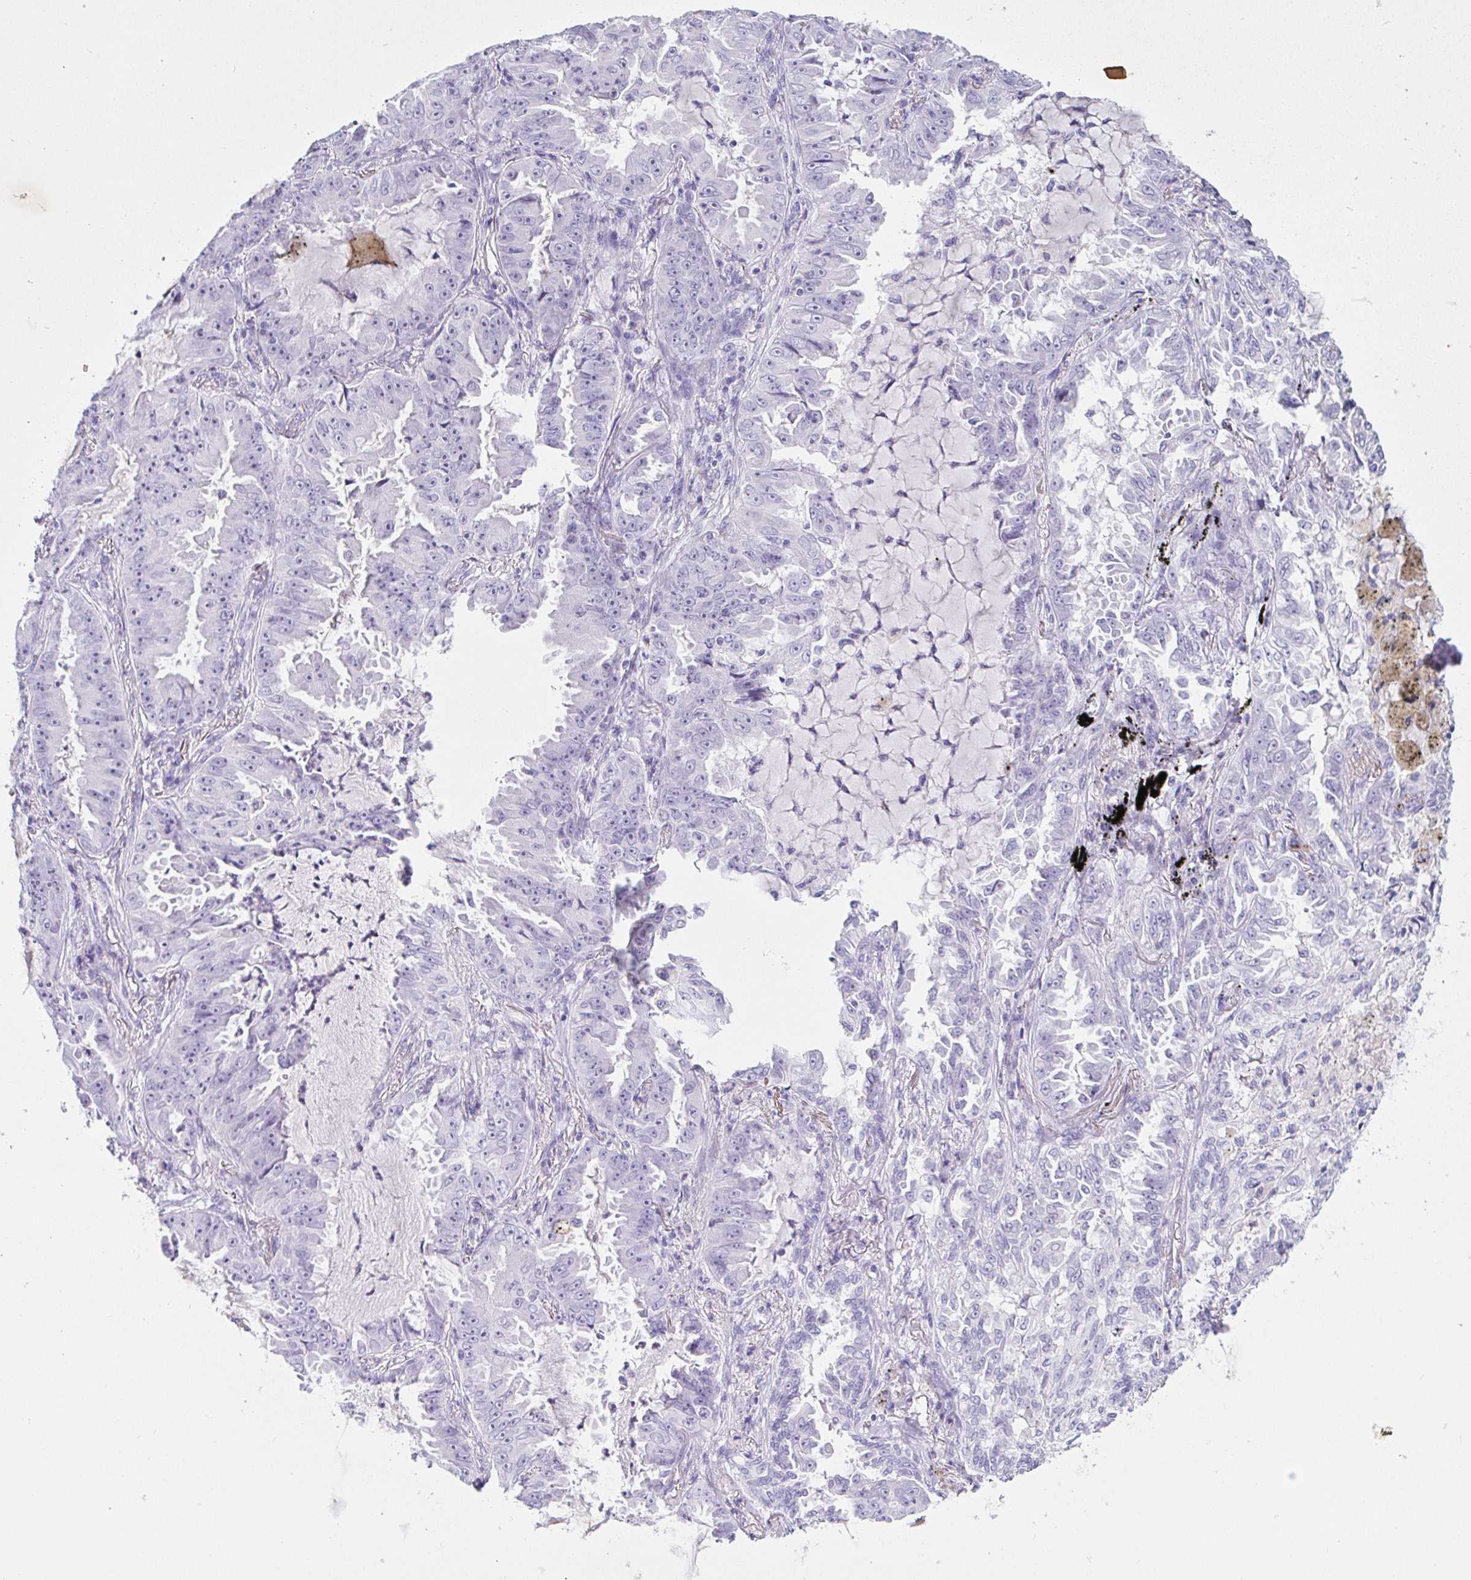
{"staining": {"intensity": "negative", "quantity": "none", "location": "none"}, "tissue": "lung cancer", "cell_type": "Tumor cells", "image_type": "cancer", "snomed": [{"axis": "morphology", "description": "Adenocarcinoma, NOS"}, {"axis": "topography", "description": "Lung"}], "caption": "Immunohistochemical staining of lung cancer (adenocarcinoma) displays no significant positivity in tumor cells.", "gene": "SAA4", "patient": {"sex": "female", "age": 52}}